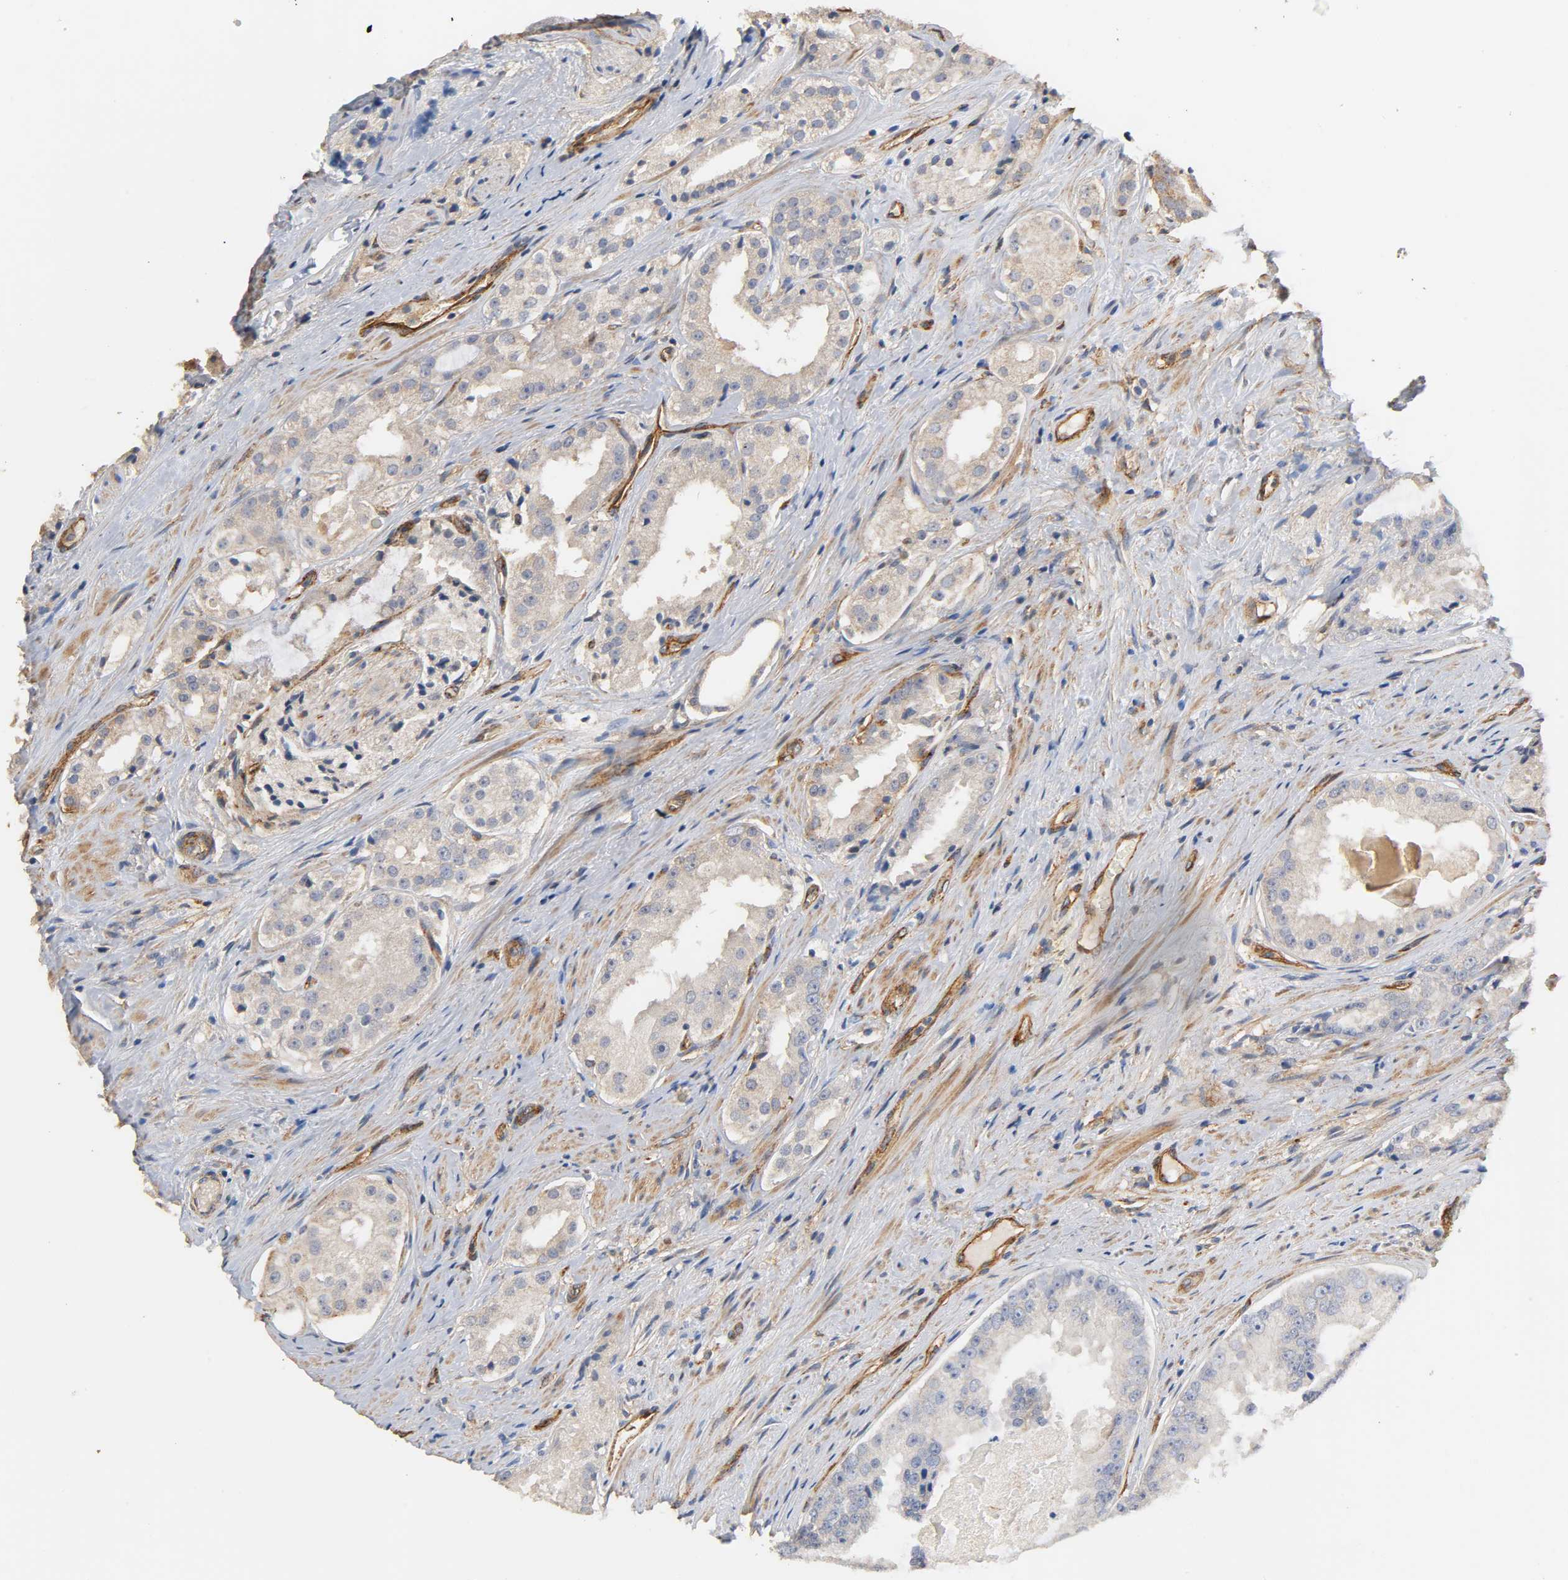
{"staining": {"intensity": "negative", "quantity": "none", "location": "none"}, "tissue": "prostate cancer", "cell_type": "Tumor cells", "image_type": "cancer", "snomed": [{"axis": "morphology", "description": "Adenocarcinoma, High grade"}, {"axis": "topography", "description": "Prostate"}], "caption": "Tumor cells are negative for protein expression in human prostate cancer.", "gene": "IFITM3", "patient": {"sex": "male", "age": 73}}